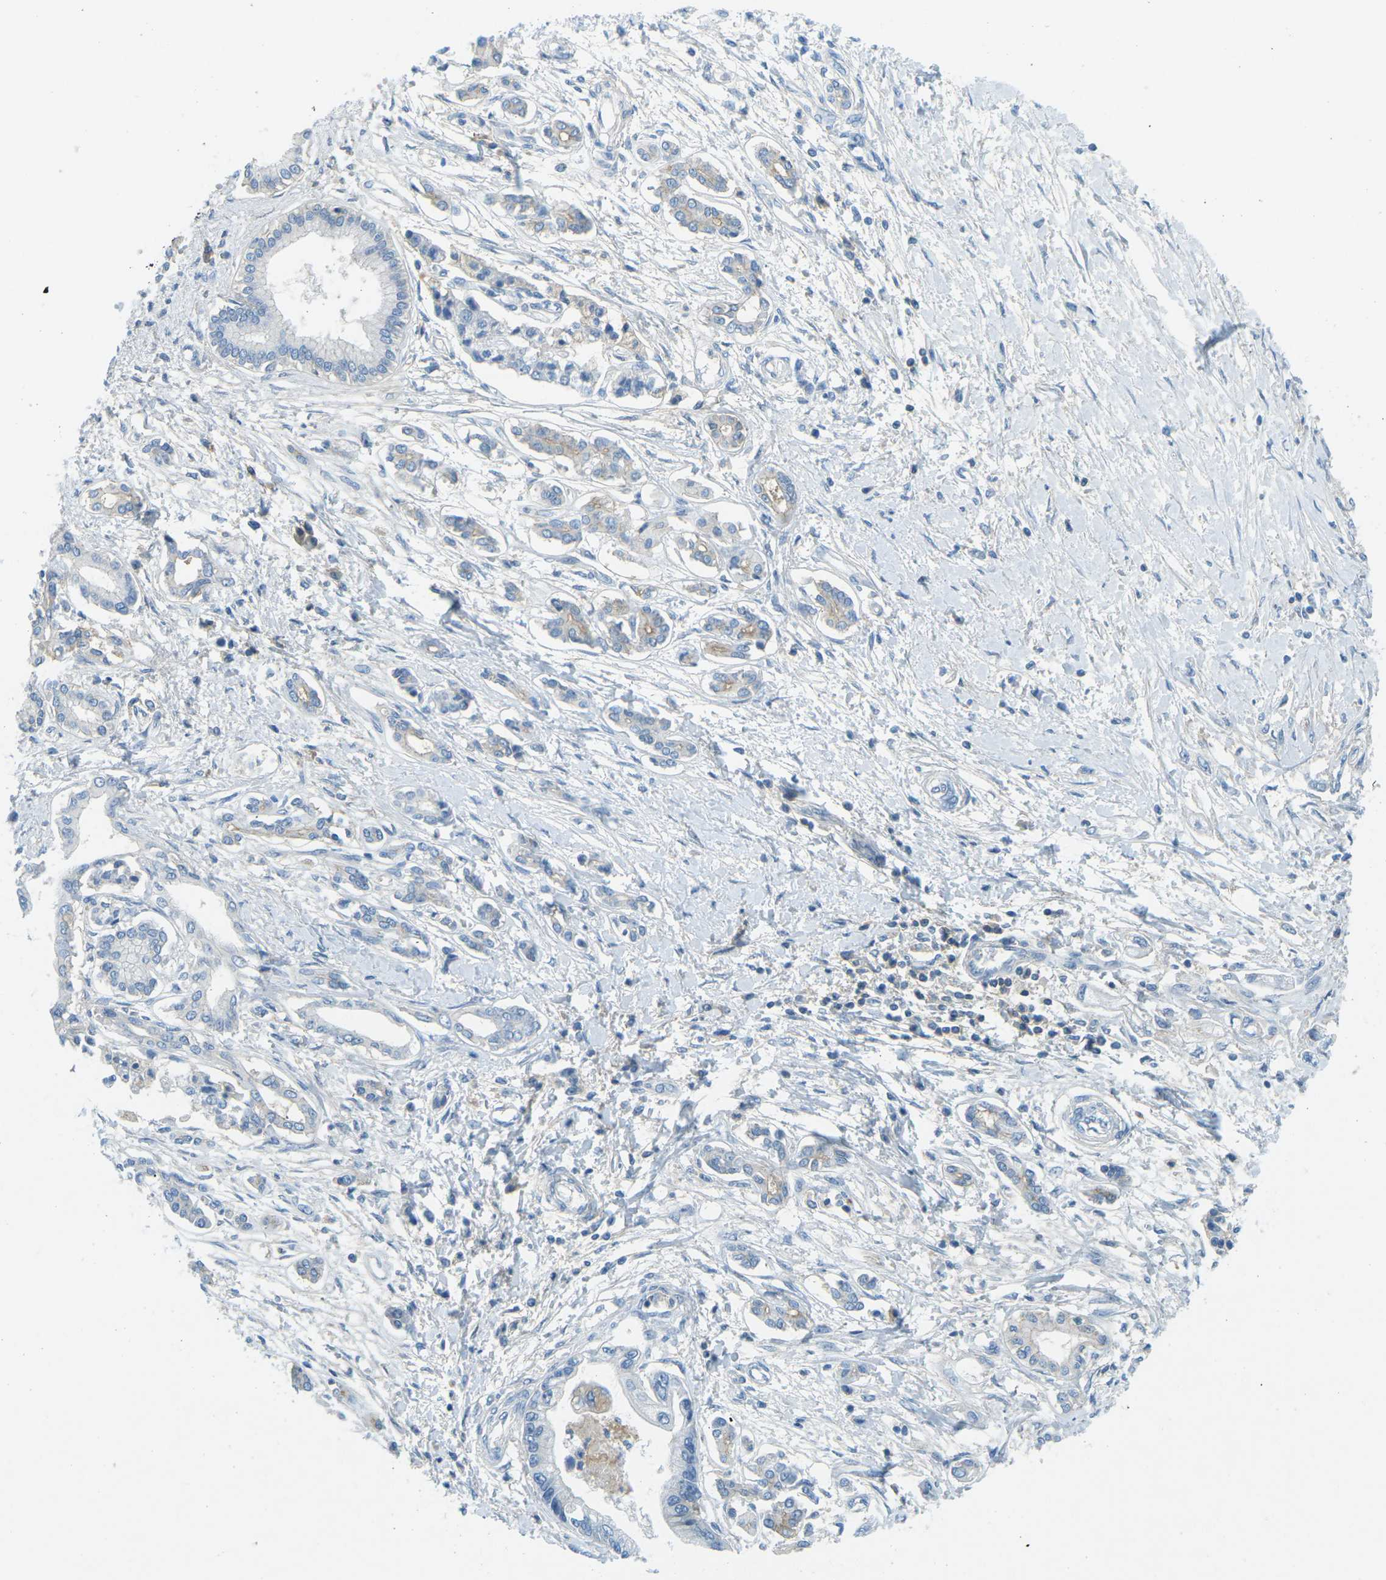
{"staining": {"intensity": "negative", "quantity": "none", "location": "none"}, "tissue": "pancreatic cancer", "cell_type": "Tumor cells", "image_type": "cancer", "snomed": [{"axis": "morphology", "description": "Adenocarcinoma, NOS"}, {"axis": "topography", "description": "Pancreas"}], "caption": "Immunohistochemistry (IHC) of human pancreatic adenocarcinoma reveals no positivity in tumor cells.", "gene": "CD47", "patient": {"sex": "male", "age": 56}}